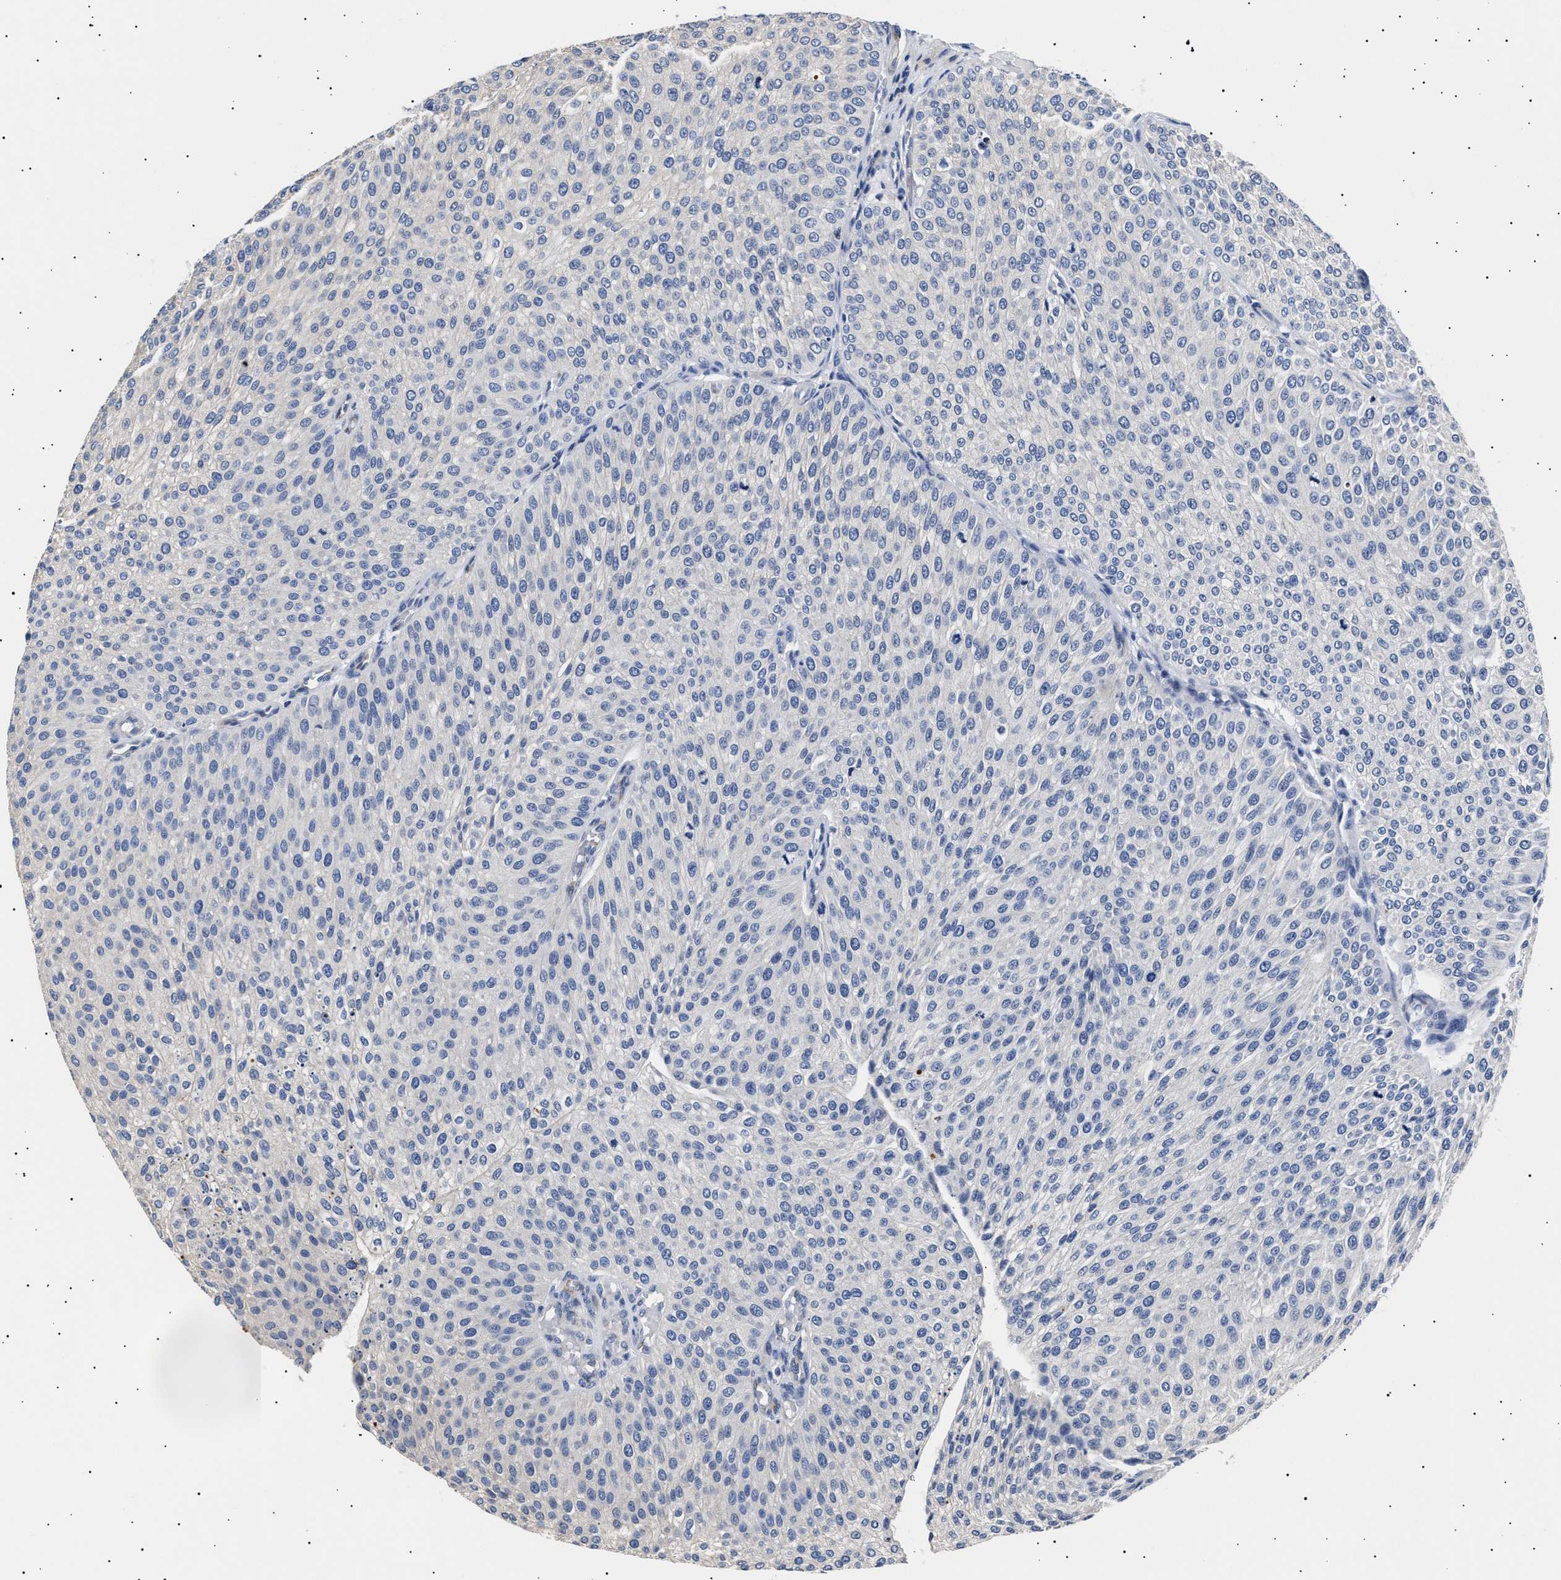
{"staining": {"intensity": "negative", "quantity": "none", "location": "none"}, "tissue": "urothelial cancer", "cell_type": "Tumor cells", "image_type": "cancer", "snomed": [{"axis": "morphology", "description": "Urothelial carcinoma, Low grade"}, {"axis": "topography", "description": "Smooth muscle"}, {"axis": "topography", "description": "Urinary bladder"}], "caption": "This is a photomicrograph of IHC staining of urothelial cancer, which shows no positivity in tumor cells. Nuclei are stained in blue.", "gene": "HEMGN", "patient": {"sex": "male", "age": 60}}